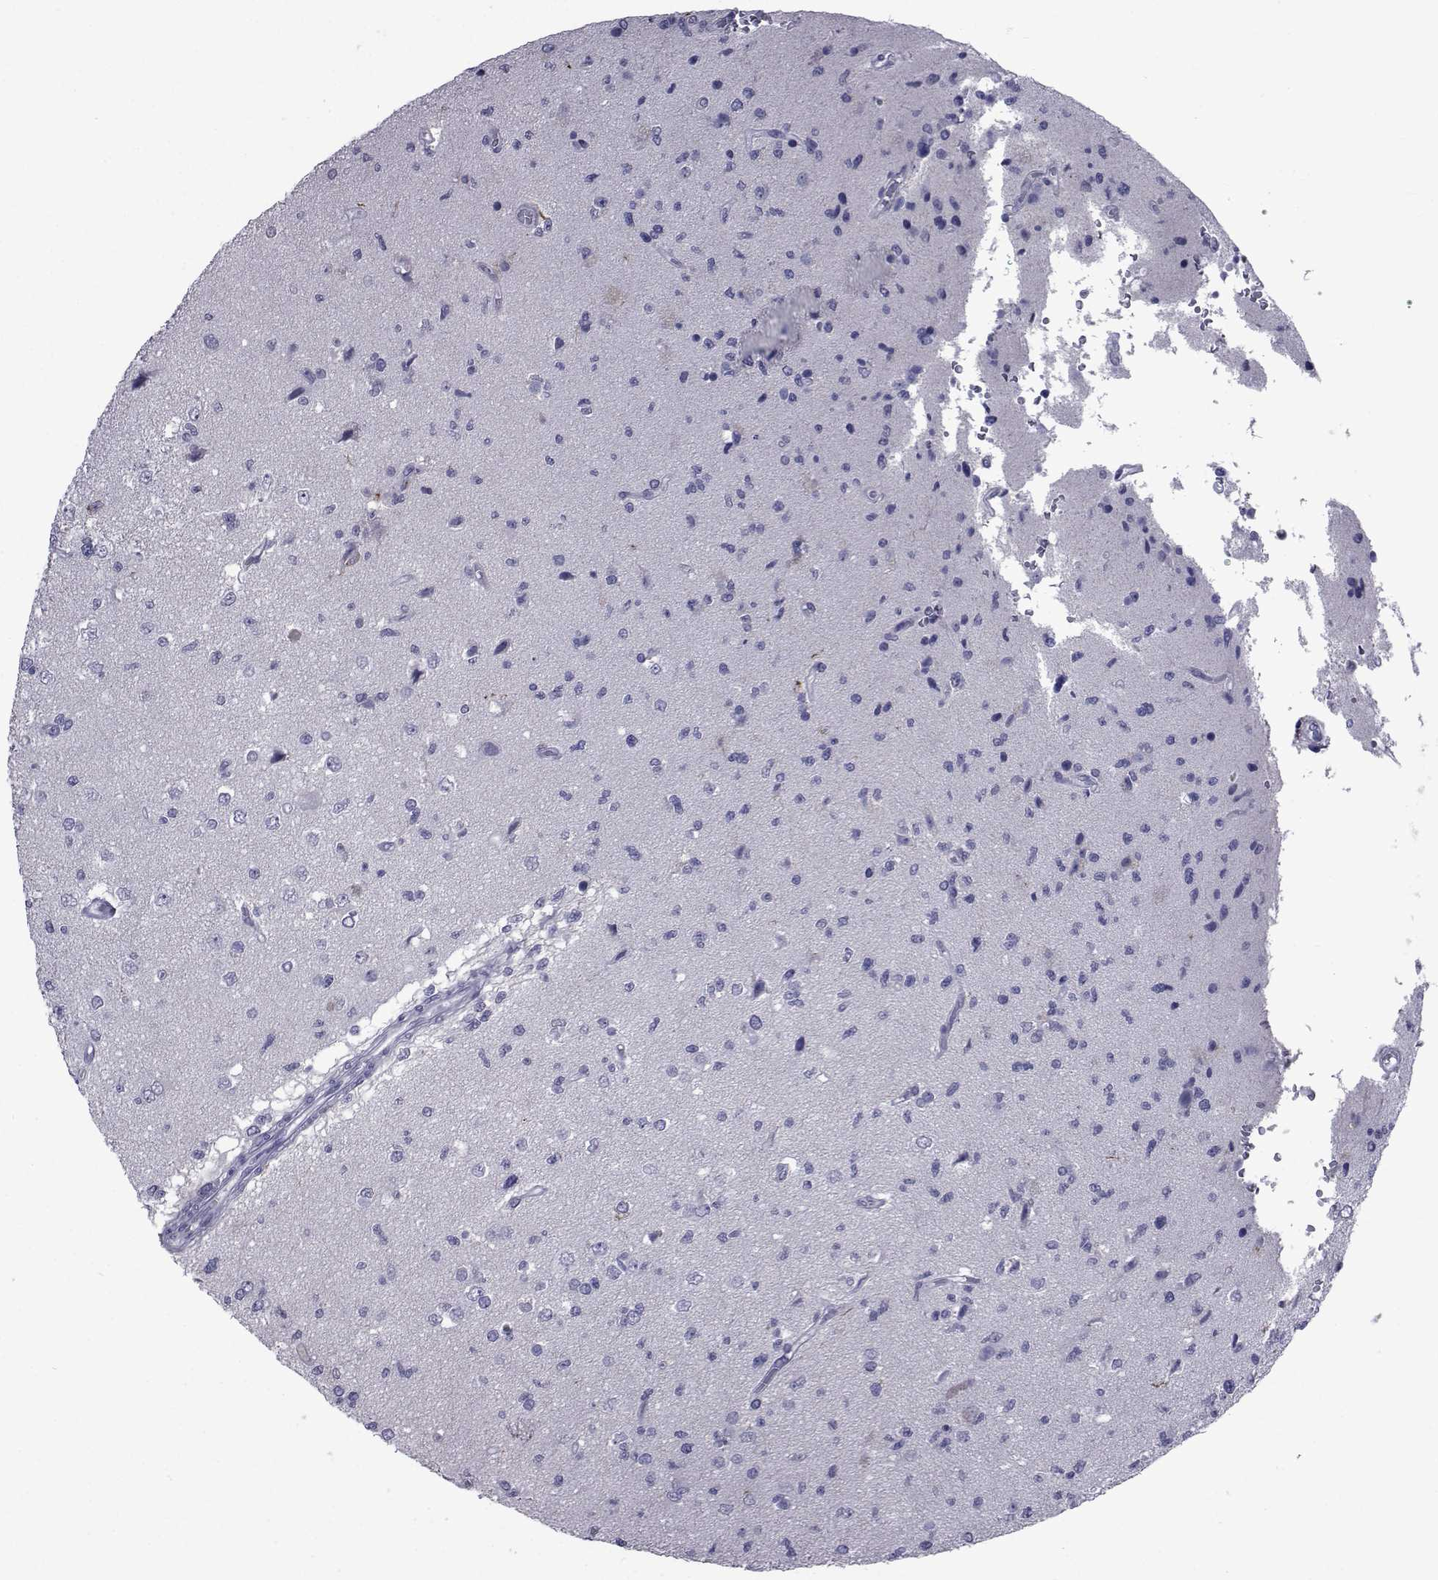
{"staining": {"intensity": "negative", "quantity": "none", "location": "none"}, "tissue": "glioma", "cell_type": "Tumor cells", "image_type": "cancer", "snomed": [{"axis": "morphology", "description": "Glioma, malignant, High grade"}, {"axis": "topography", "description": "Brain"}], "caption": "Immunohistochemistry (IHC) of malignant glioma (high-grade) demonstrates no positivity in tumor cells.", "gene": "SEMA5B", "patient": {"sex": "male", "age": 56}}